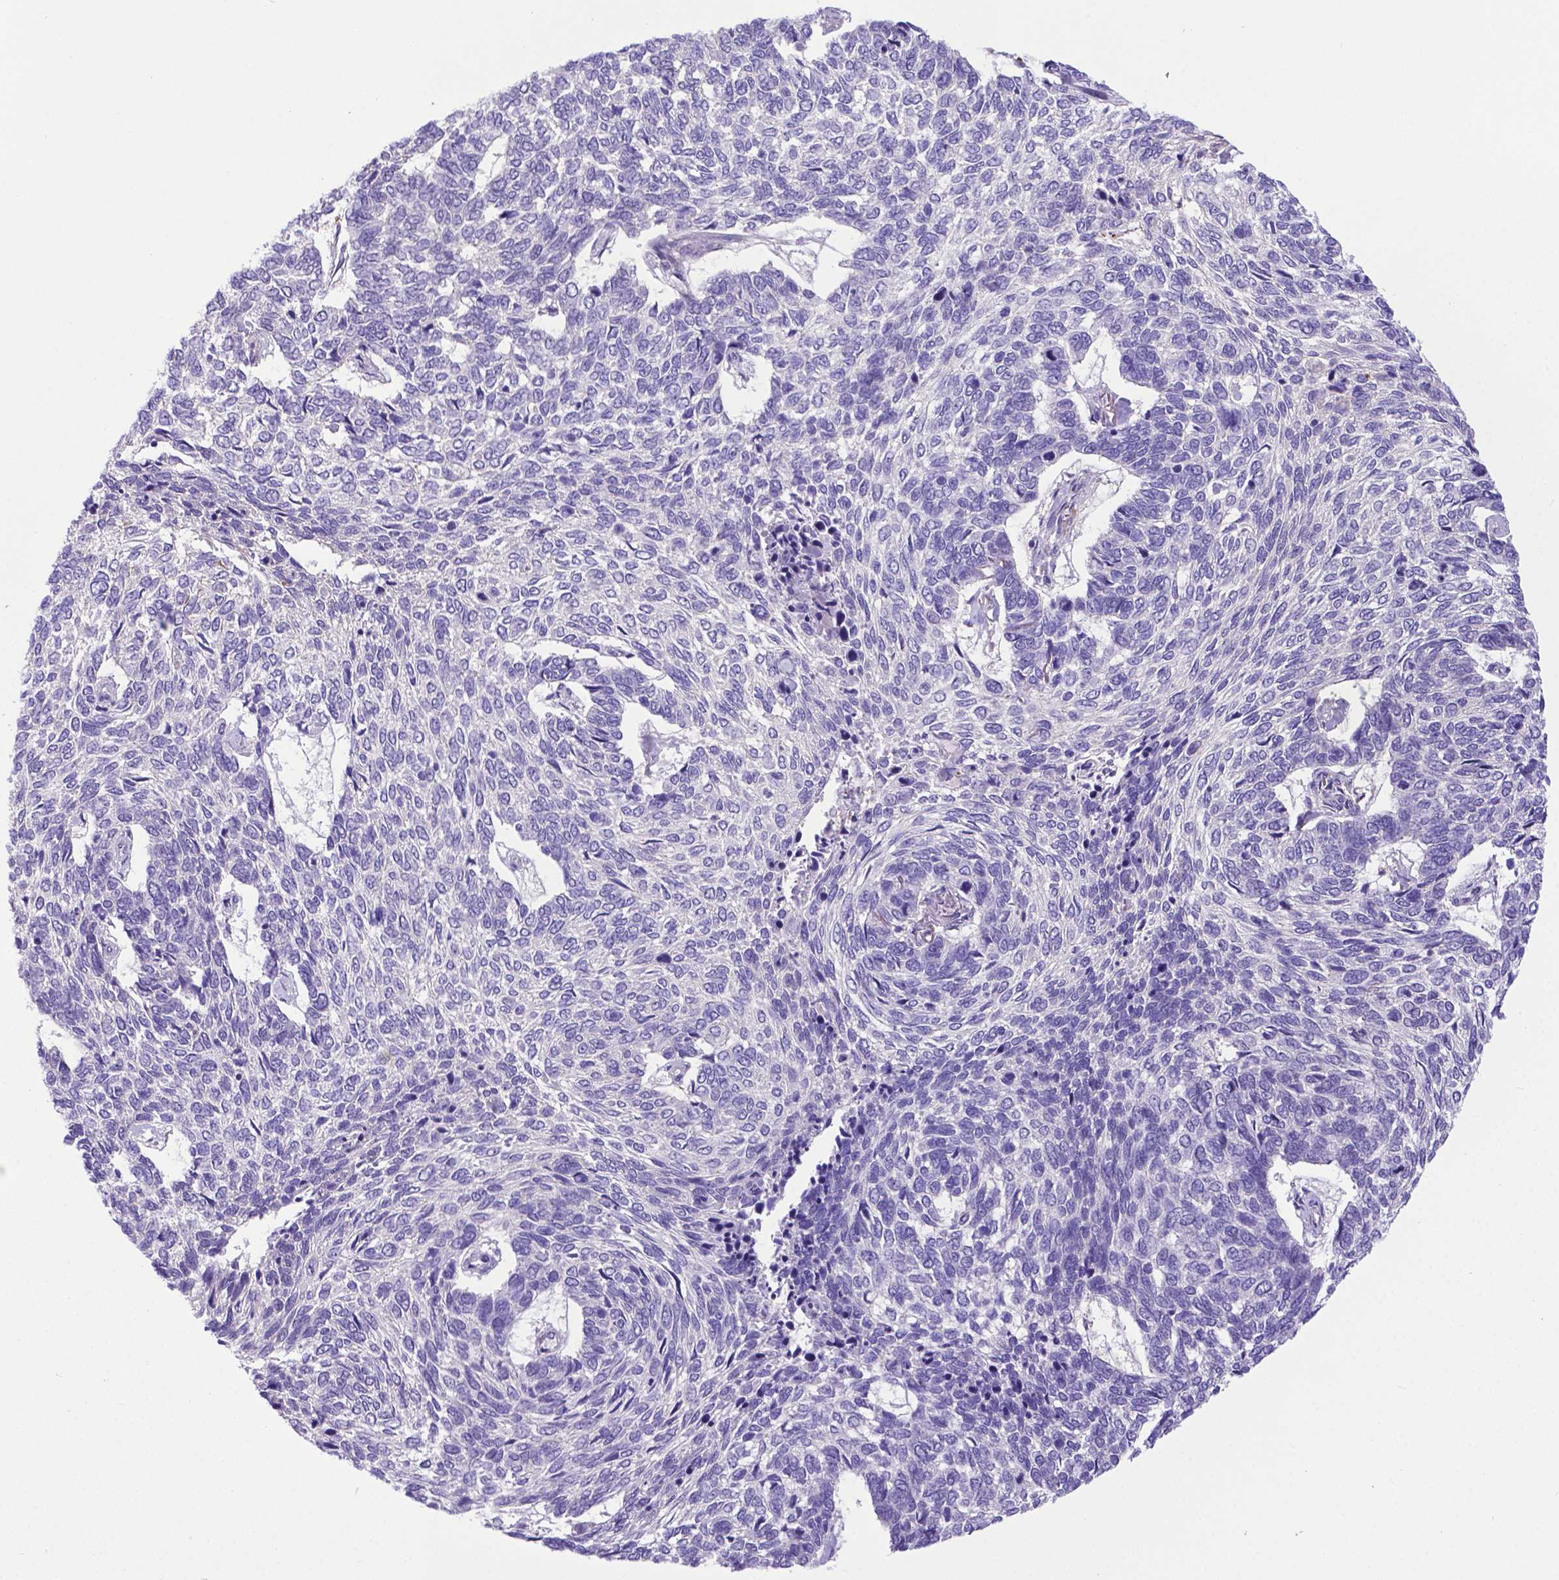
{"staining": {"intensity": "negative", "quantity": "none", "location": "none"}, "tissue": "skin cancer", "cell_type": "Tumor cells", "image_type": "cancer", "snomed": [{"axis": "morphology", "description": "Basal cell carcinoma"}, {"axis": "topography", "description": "Skin"}], "caption": "Tumor cells are negative for protein expression in human basal cell carcinoma (skin).", "gene": "ADRA2B", "patient": {"sex": "female", "age": 65}}